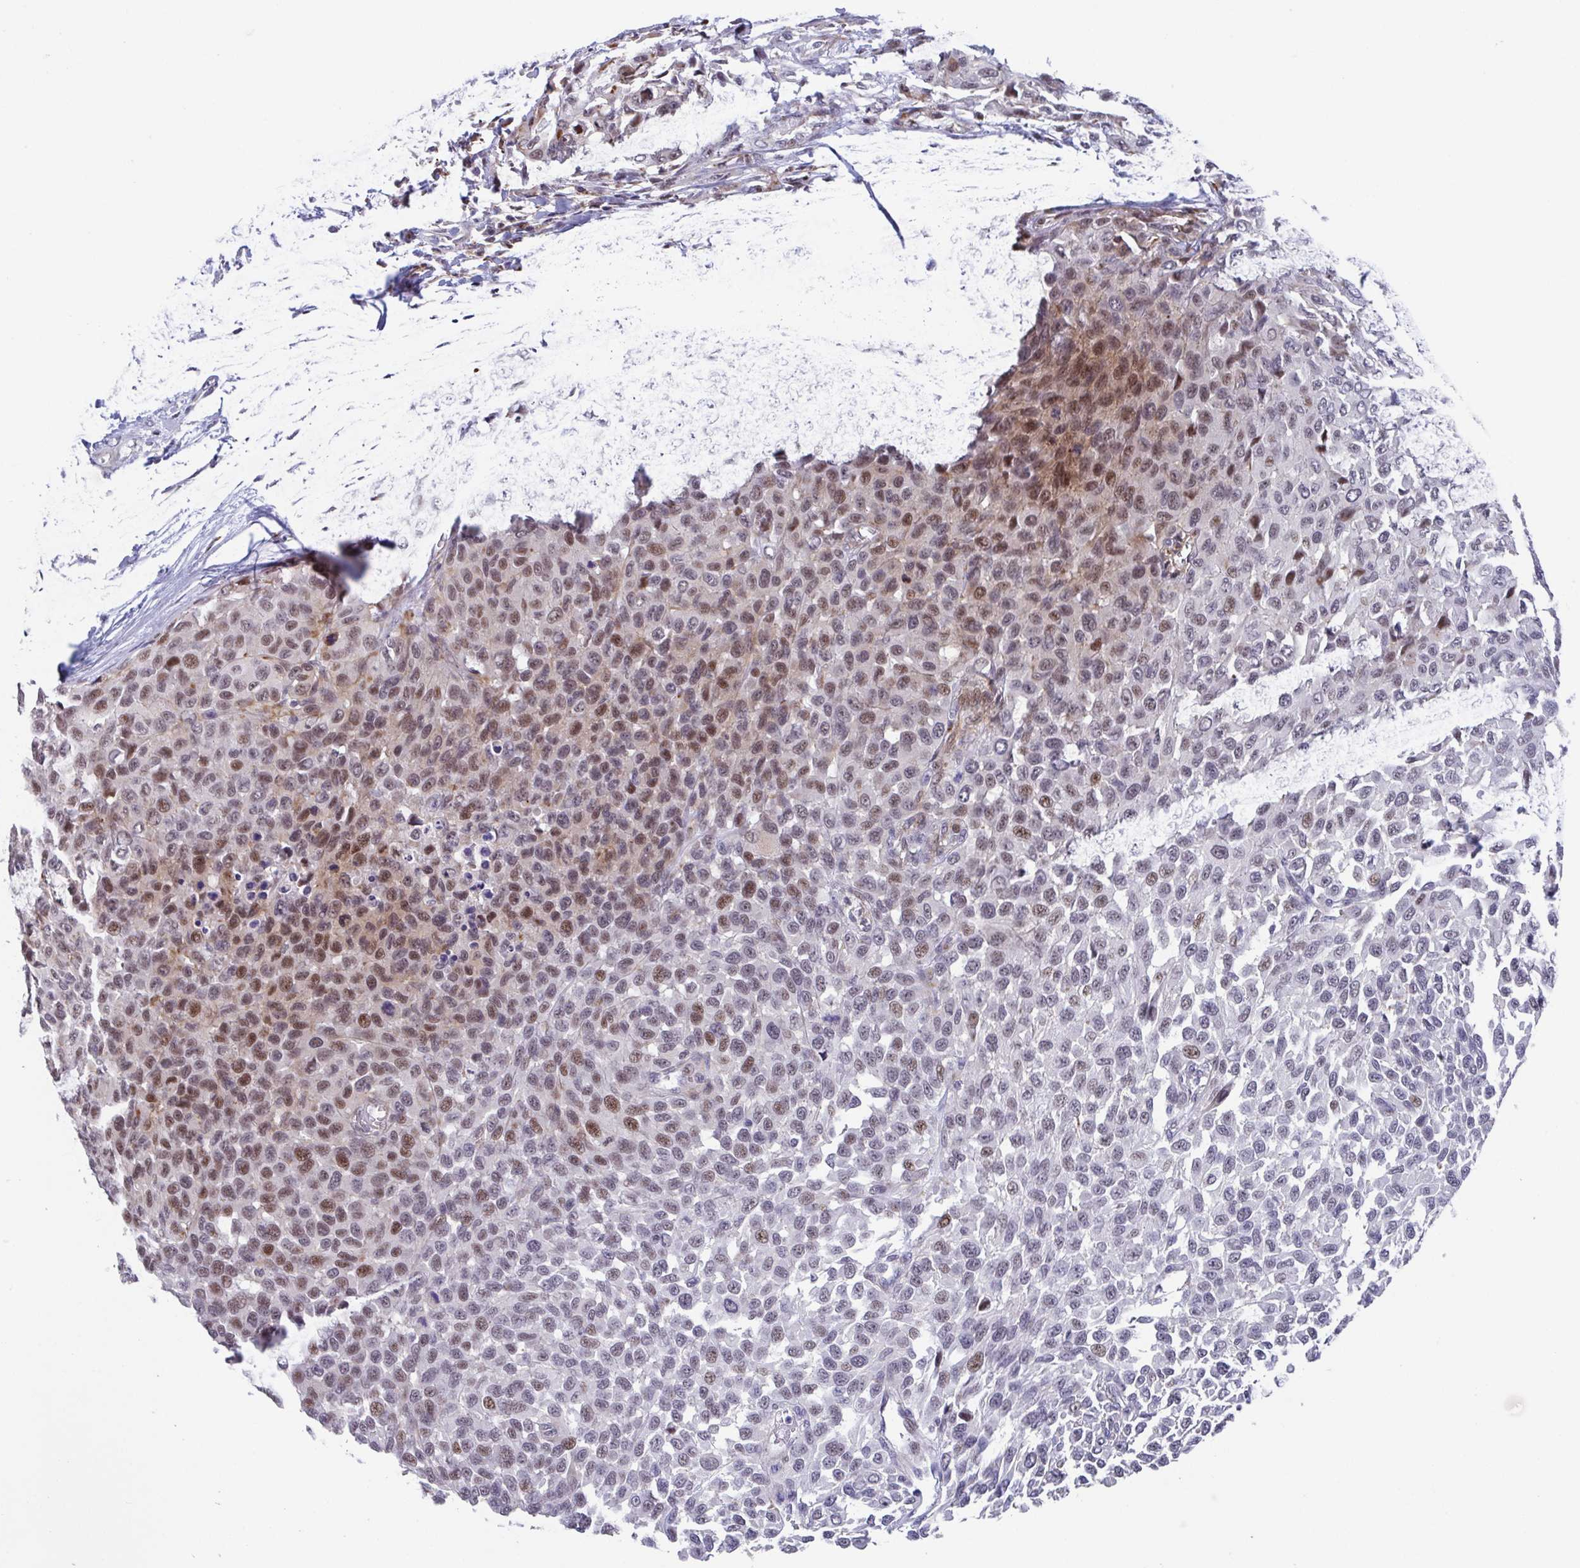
{"staining": {"intensity": "moderate", "quantity": "25%-75%", "location": "nuclear"}, "tissue": "melanoma", "cell_type": "Tumor cells", "image_type": "cancer", "snomed": [{"axis": "morphology", "description": "Malignant melanoma, NOS"}, {"axis": "topography", "description": "Skin"}], "caption": "This micrograph shows melanoma stained with immunohistochemistry (IHC) to label a protein in brown. The nuclear of tumor cells show moderate positivity for the protein. Nuclei are counter-stained blue.", "gene": "WDR72", "patient": {"sex": "male", "age": 62}}